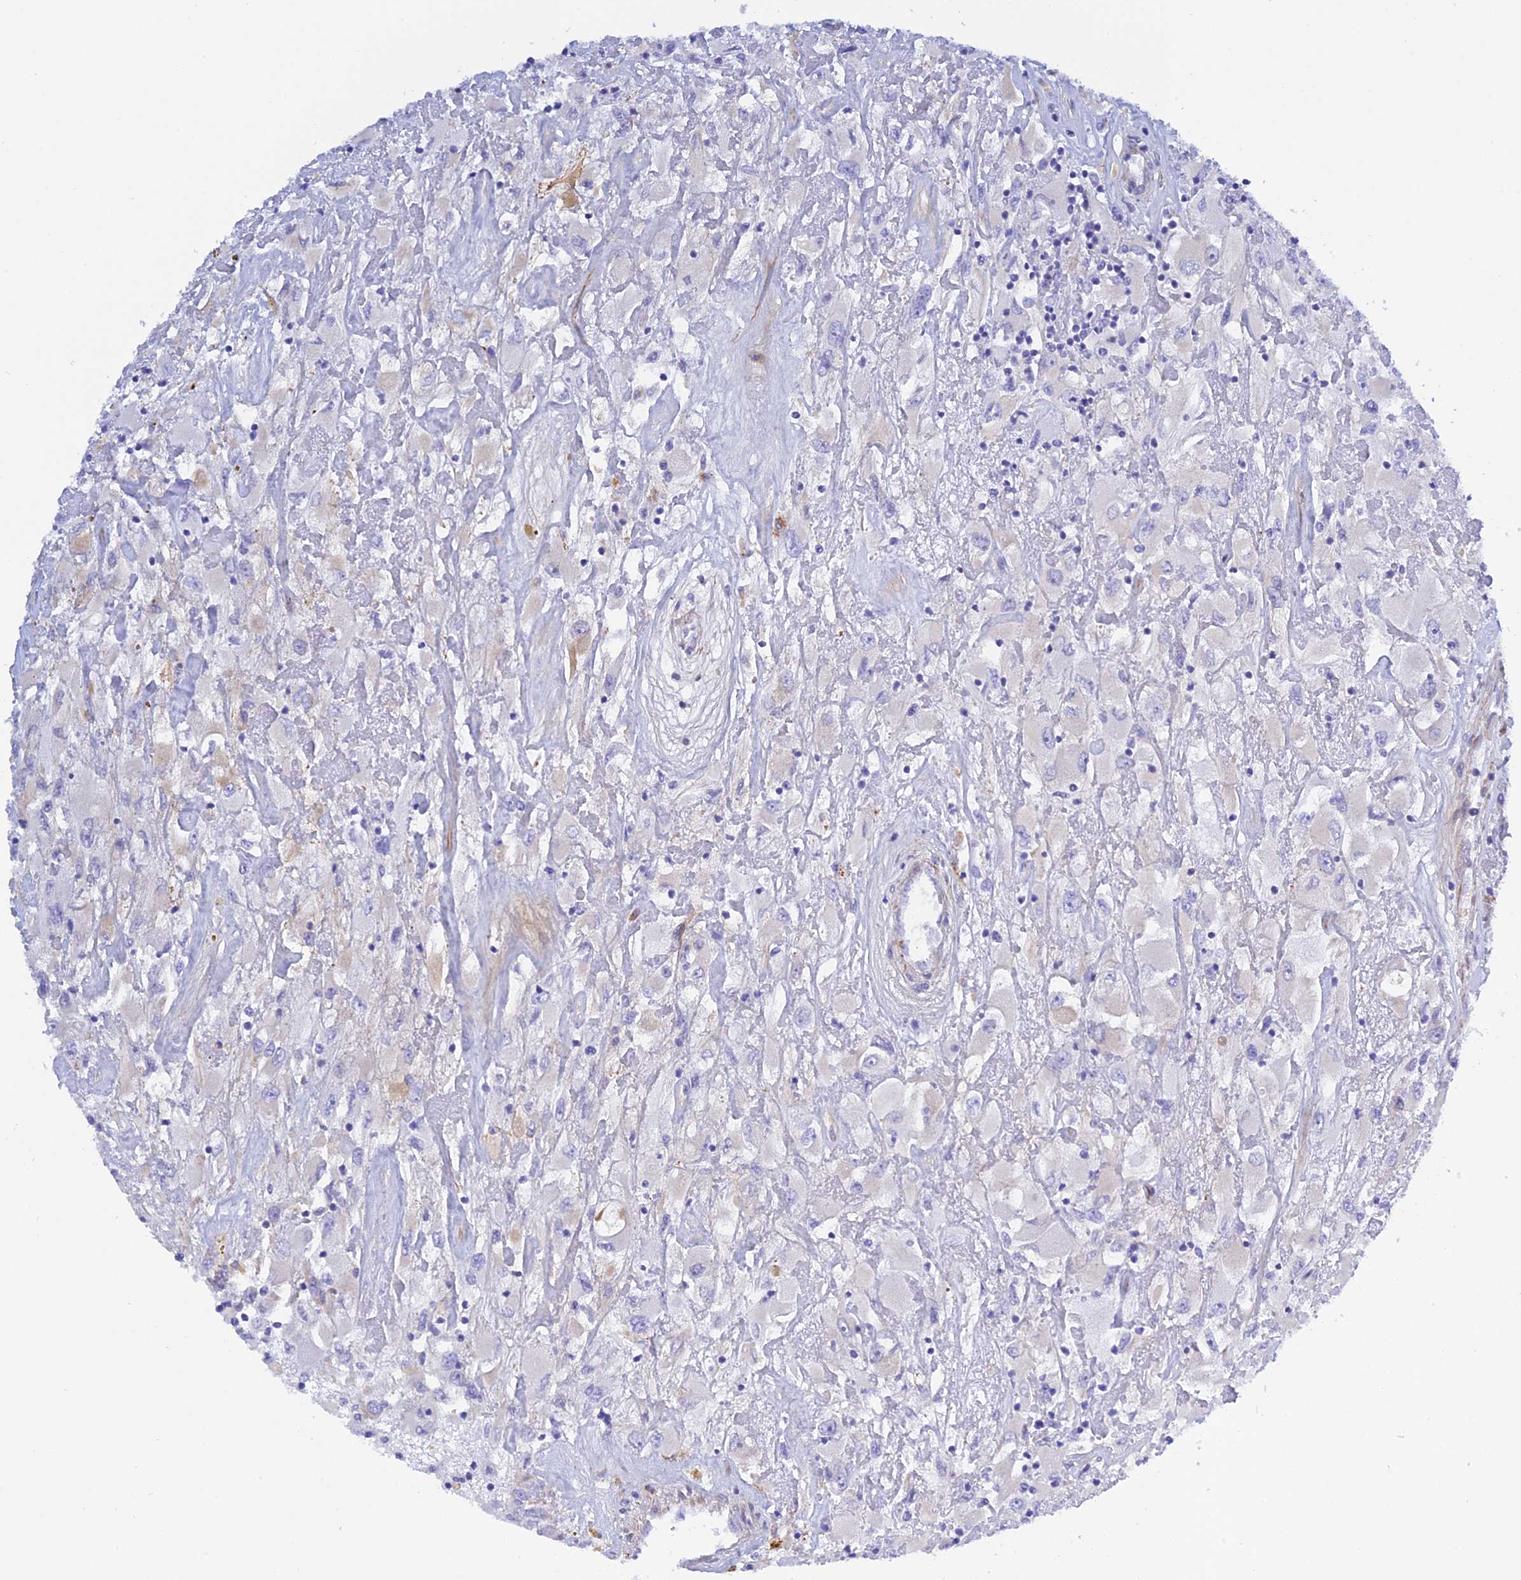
{"staining": {"intensity": "negative", "quantity": "none", "location": "none"}, "tissue": "renal cancer", "cell_type": "Tumor cells", "image_type": "cancer", "snomed": [{"axis": "morphology", "description": "Adenocarcinoma, NOS"}, {"axis": "topography", "description": "Kidney"}], "caption": "Tumor cells show no significant protein expression in renal cancer.", "gene": "ZDHHC16", "patient": {"sex": "female", "age": 52}}